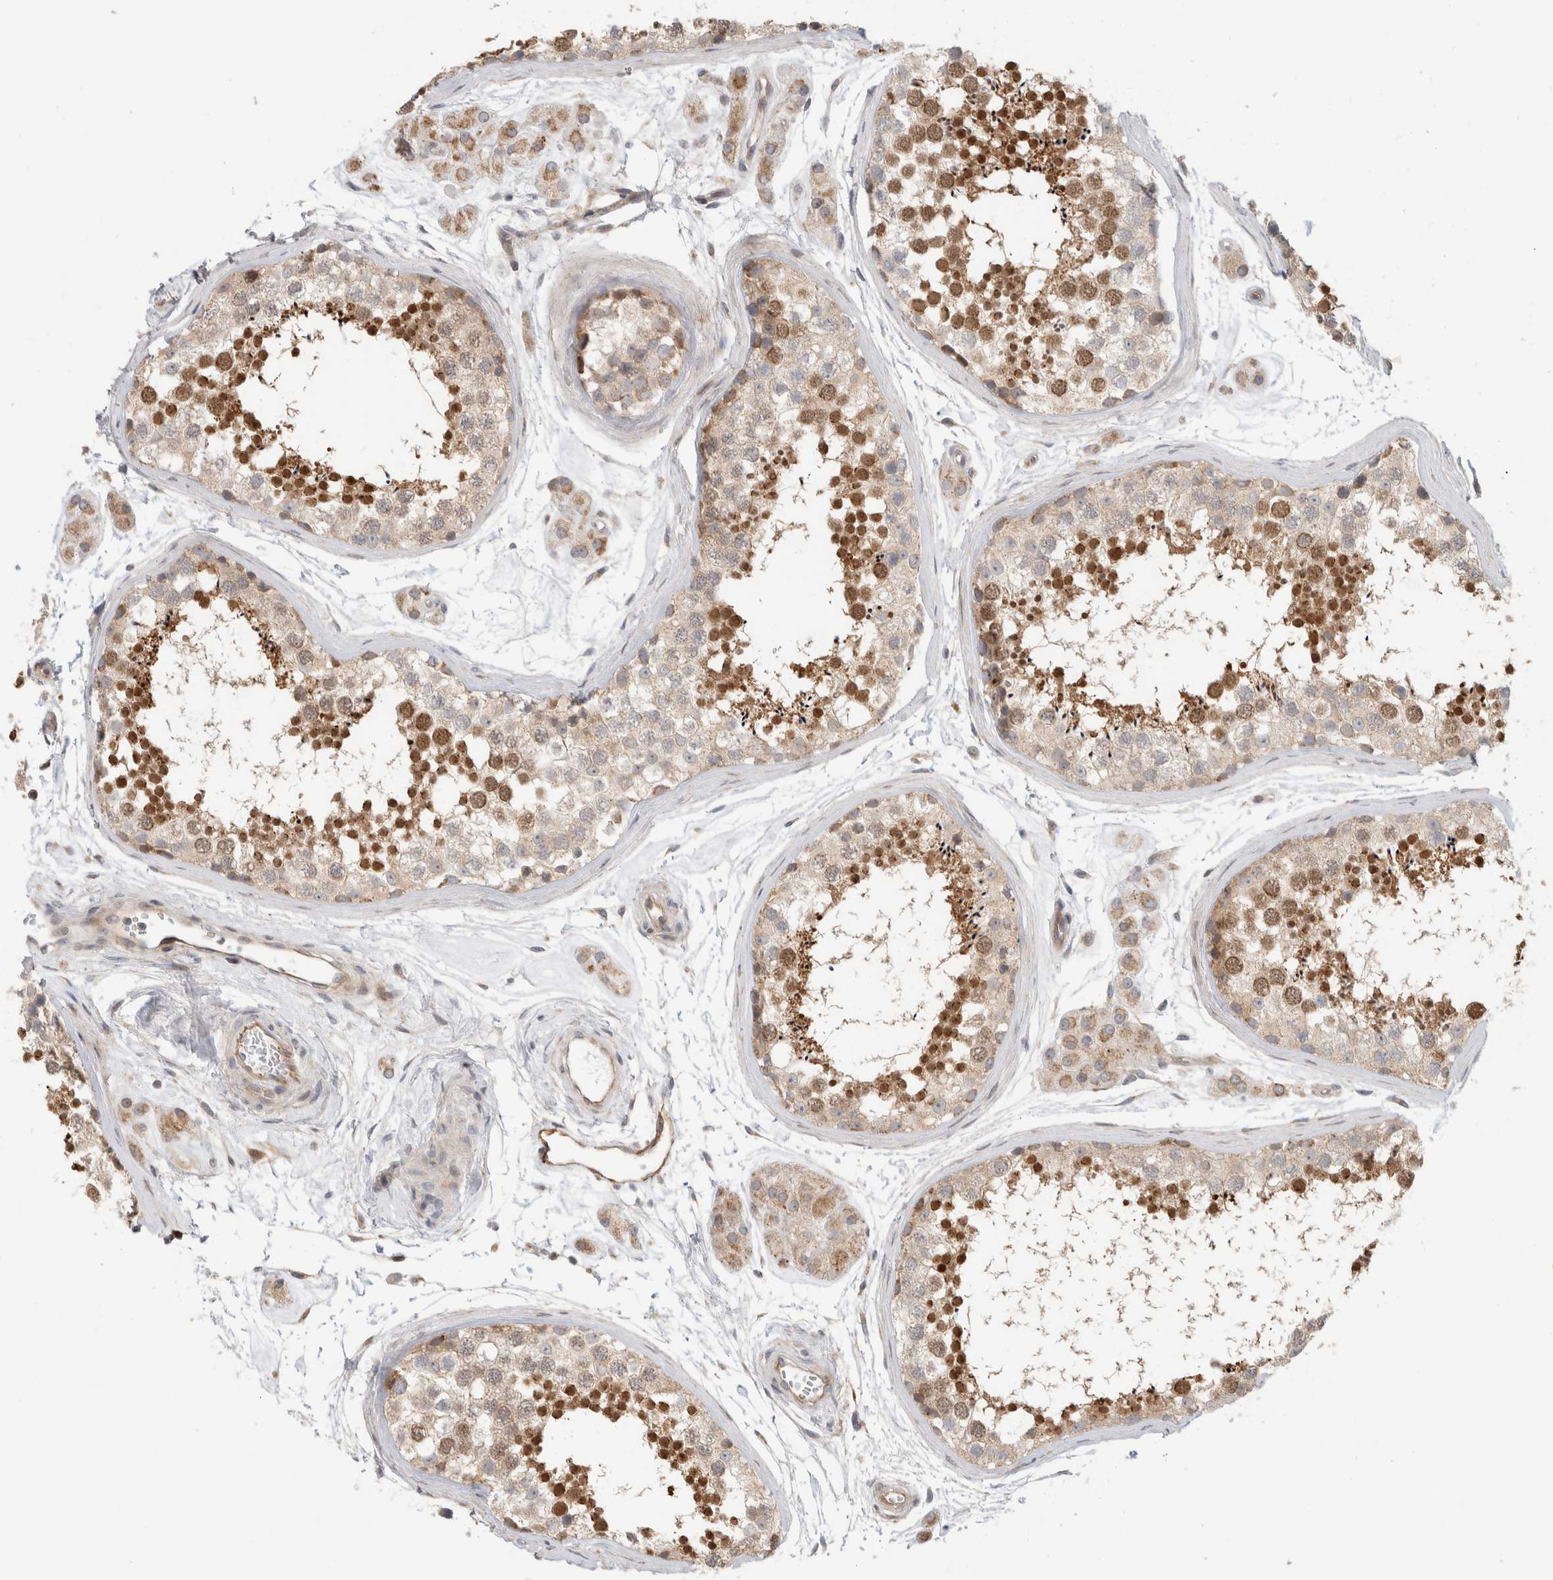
{"staining": {"intensity": "moderate", "quantity": "25%-75%", "location": "nuclear"}, "tissue": "testis", "cell_type": "Cells in seminiferous ducts", "image_type": "normal", "snomed": [{"axis": "morphology", "description": "Normal tissue, NOS"}, {"axis": "topography", "description": "Testis"}], "caption": "High-magnification brightfield microscopy of normal testis stained with DAB (brown) and counterstained with hematoxylin (blue). cells in seminiferous ducts exhibit moderate nuclear positivity is appreciated in about25%-75% of cells.", "gene": "KPNA5", "patient": {"sex": "male", "age": 56}}